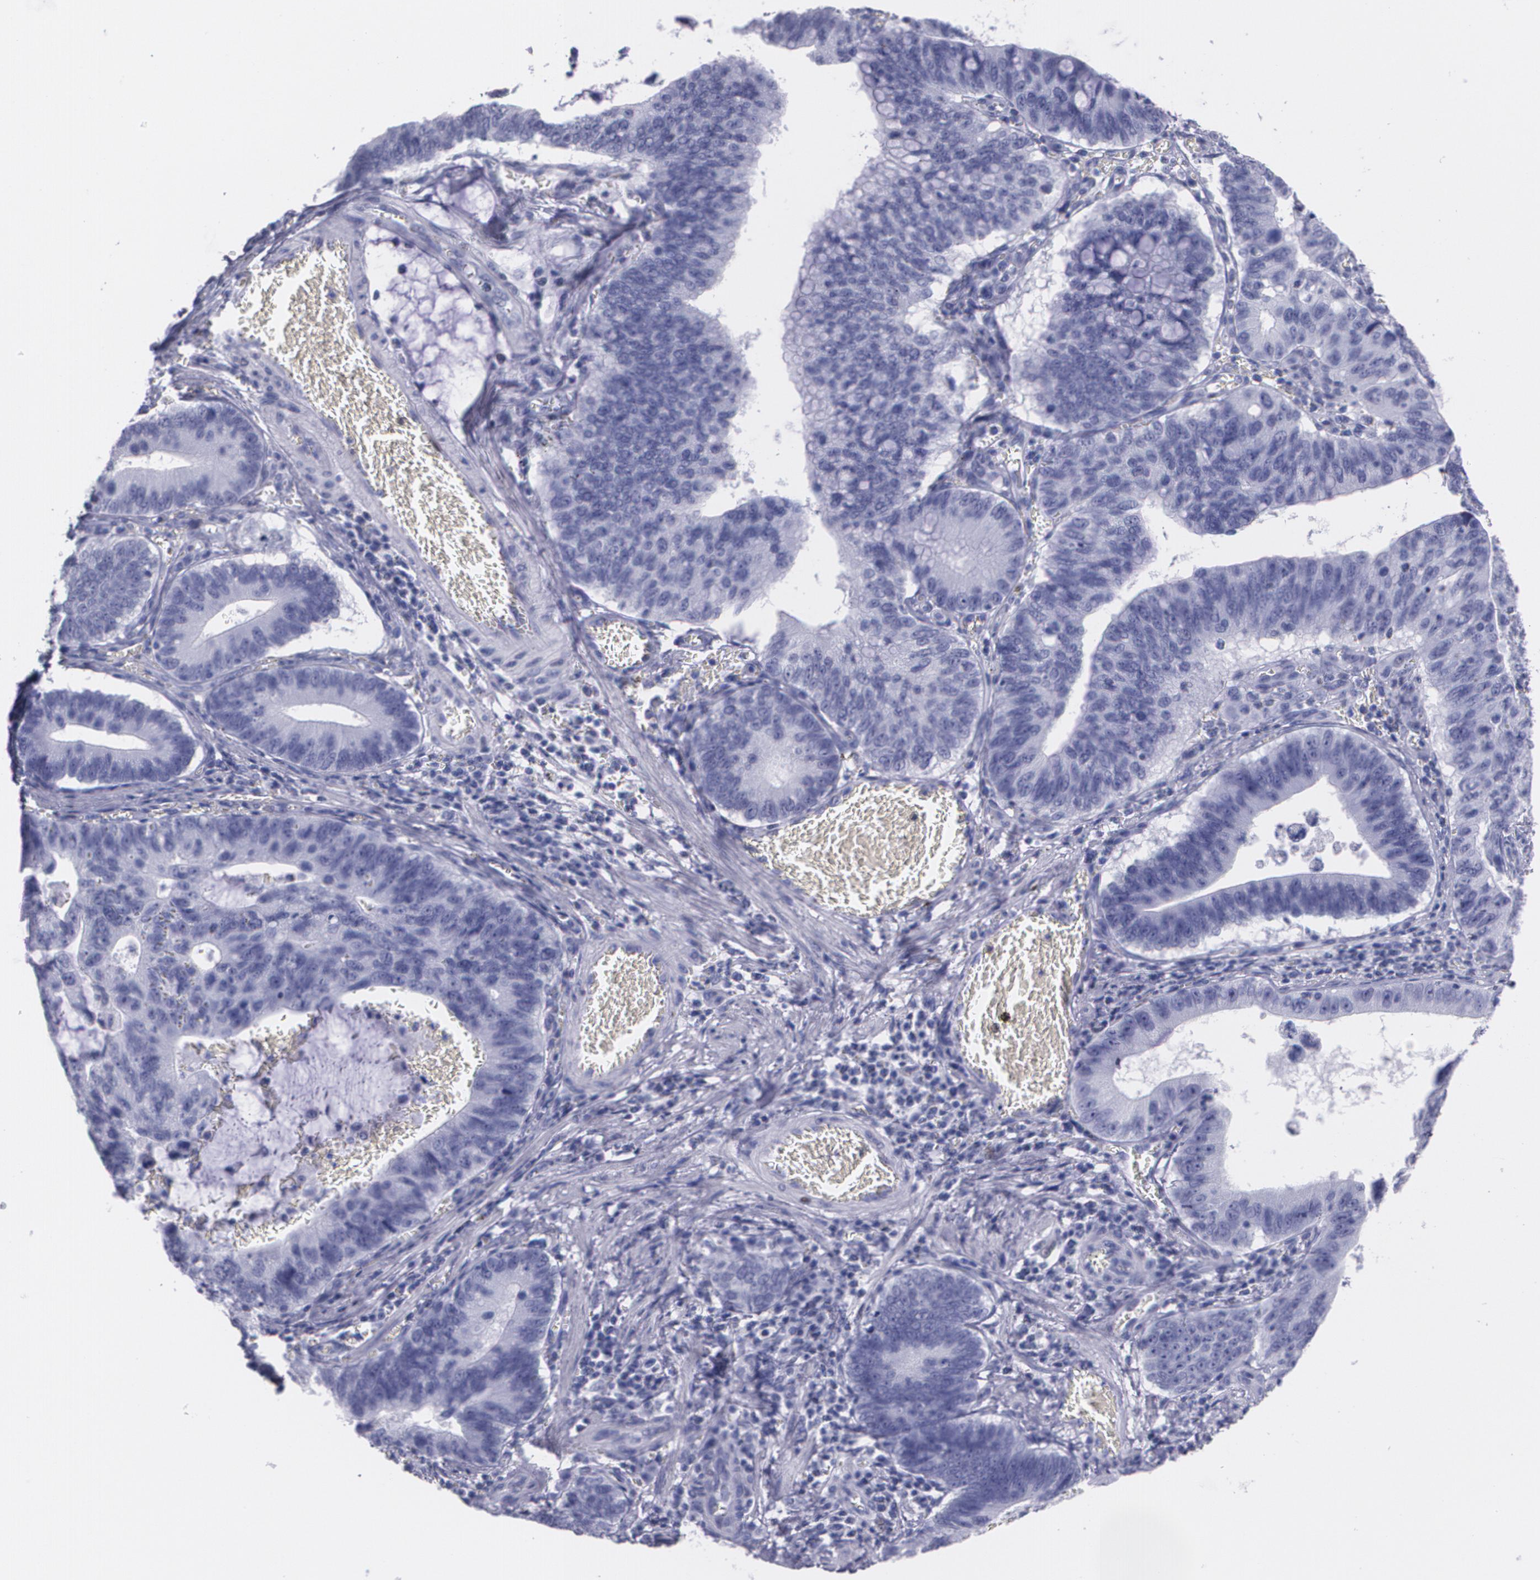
{"staining": {"intensity": "negative", "quantity": "none", "location": "none"}, "tissue": "stomach cancer", "cell_type": "Tumor cells", "image_type": "cancer", "snomed": [{"axis": "morphology", "description": "Adenocarcinoma, NOS"}, {"axis": "topography", "description": "Stomach"}, {"axis": "topography", "description": "Gastric cardia"}], "caption": "Micrograph shows no protein positivity in tumor cells of stomach cancer tissue.", "gene": "TP53", "patient": {"sex": "male", "age": 59}}